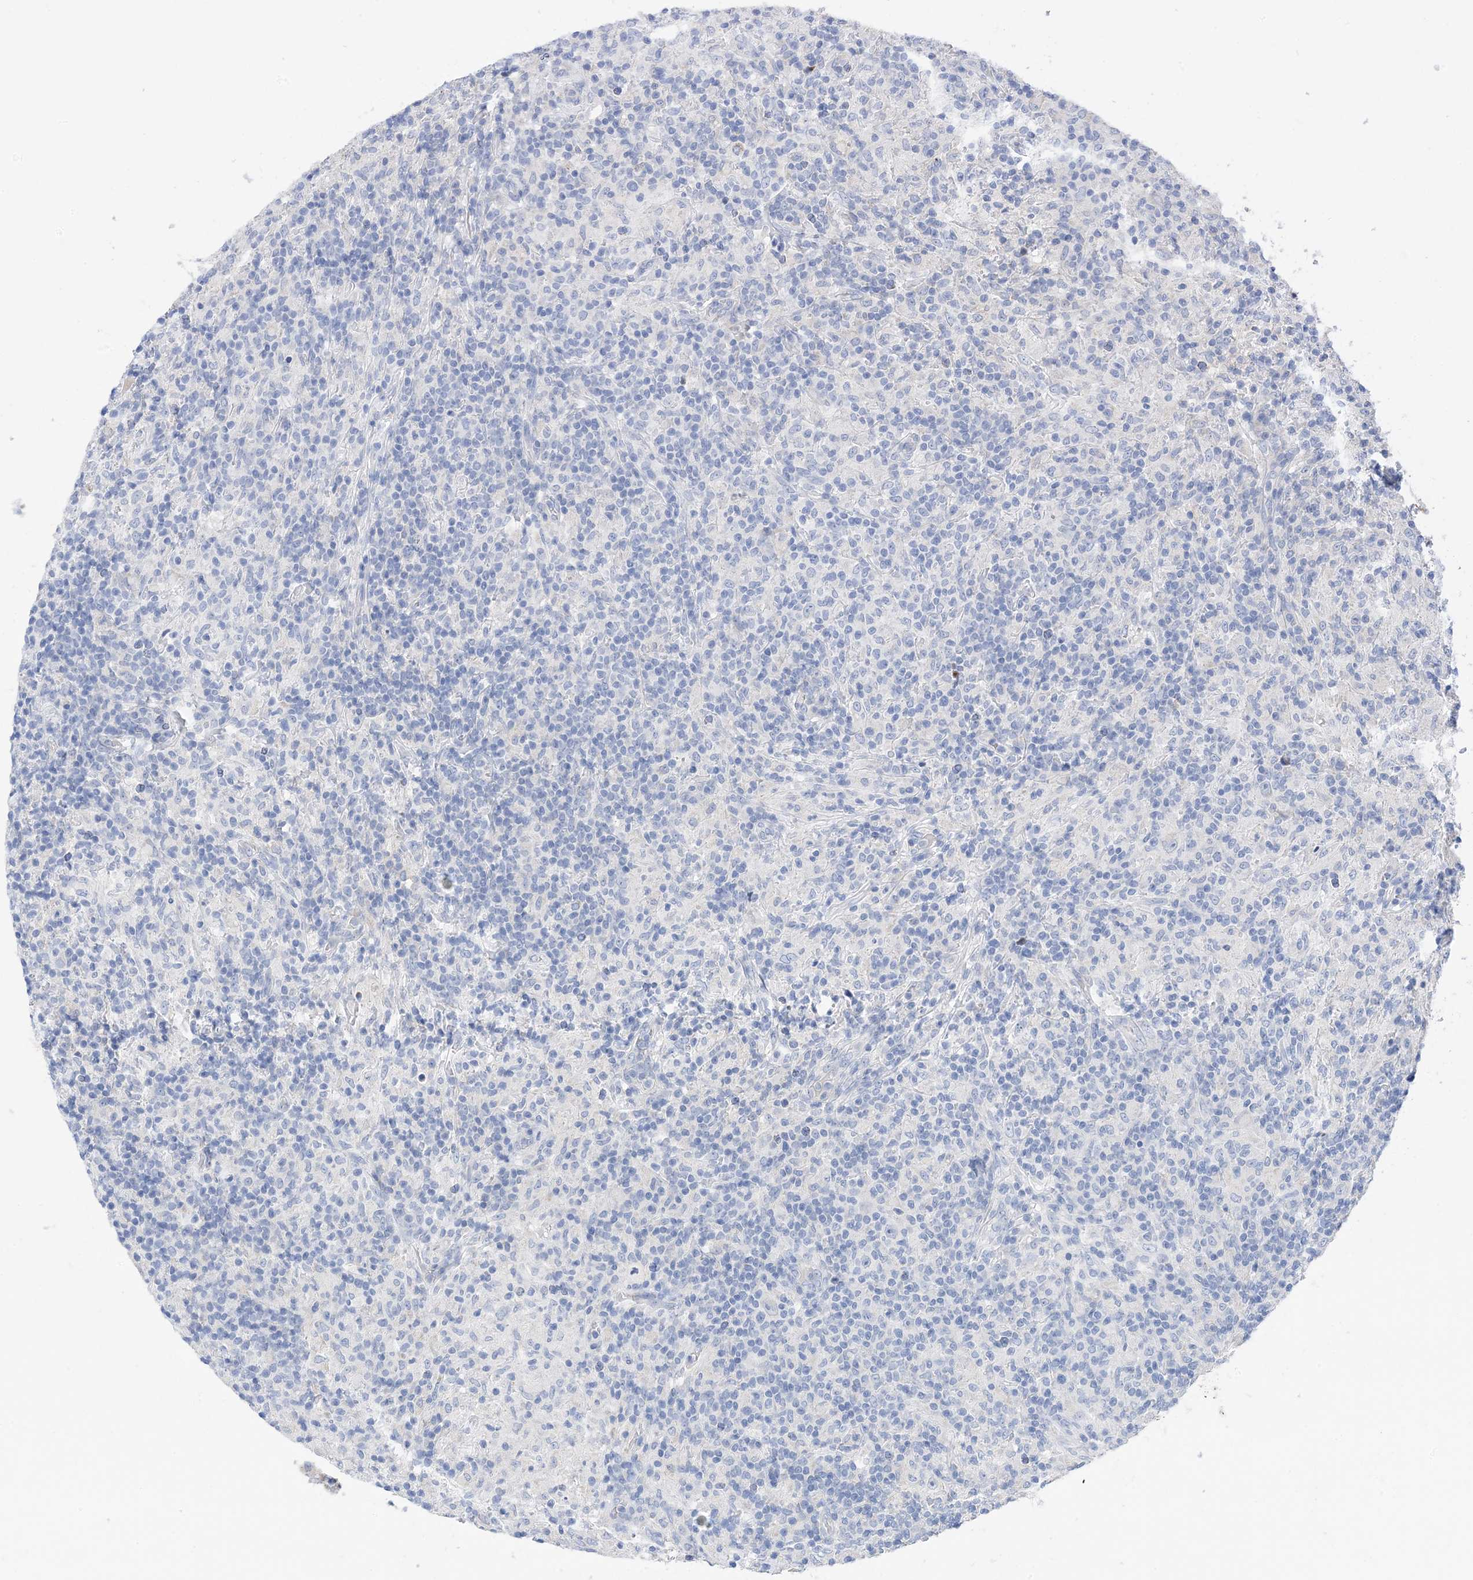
{"staining": {"intensity": "negative", "quantity": "none", "location": "none"}, "tissue": "lymphoma", "cell_type": "Tumor cells", "image_type": "cancer", "snomed": [{"axis": "morphology", "description": "Hodgkin's disease, NOS"}, {"axis": "topography", "description": "Lymph node"}], "caption": "This image is of Hodgkin's disease stained with IHC to label a protein in brown with the nuclei are counter-stained blue. There is no staining in tumor cells.", "gene": "PLK4", "patient": {"sex": "male", "age": 70}}